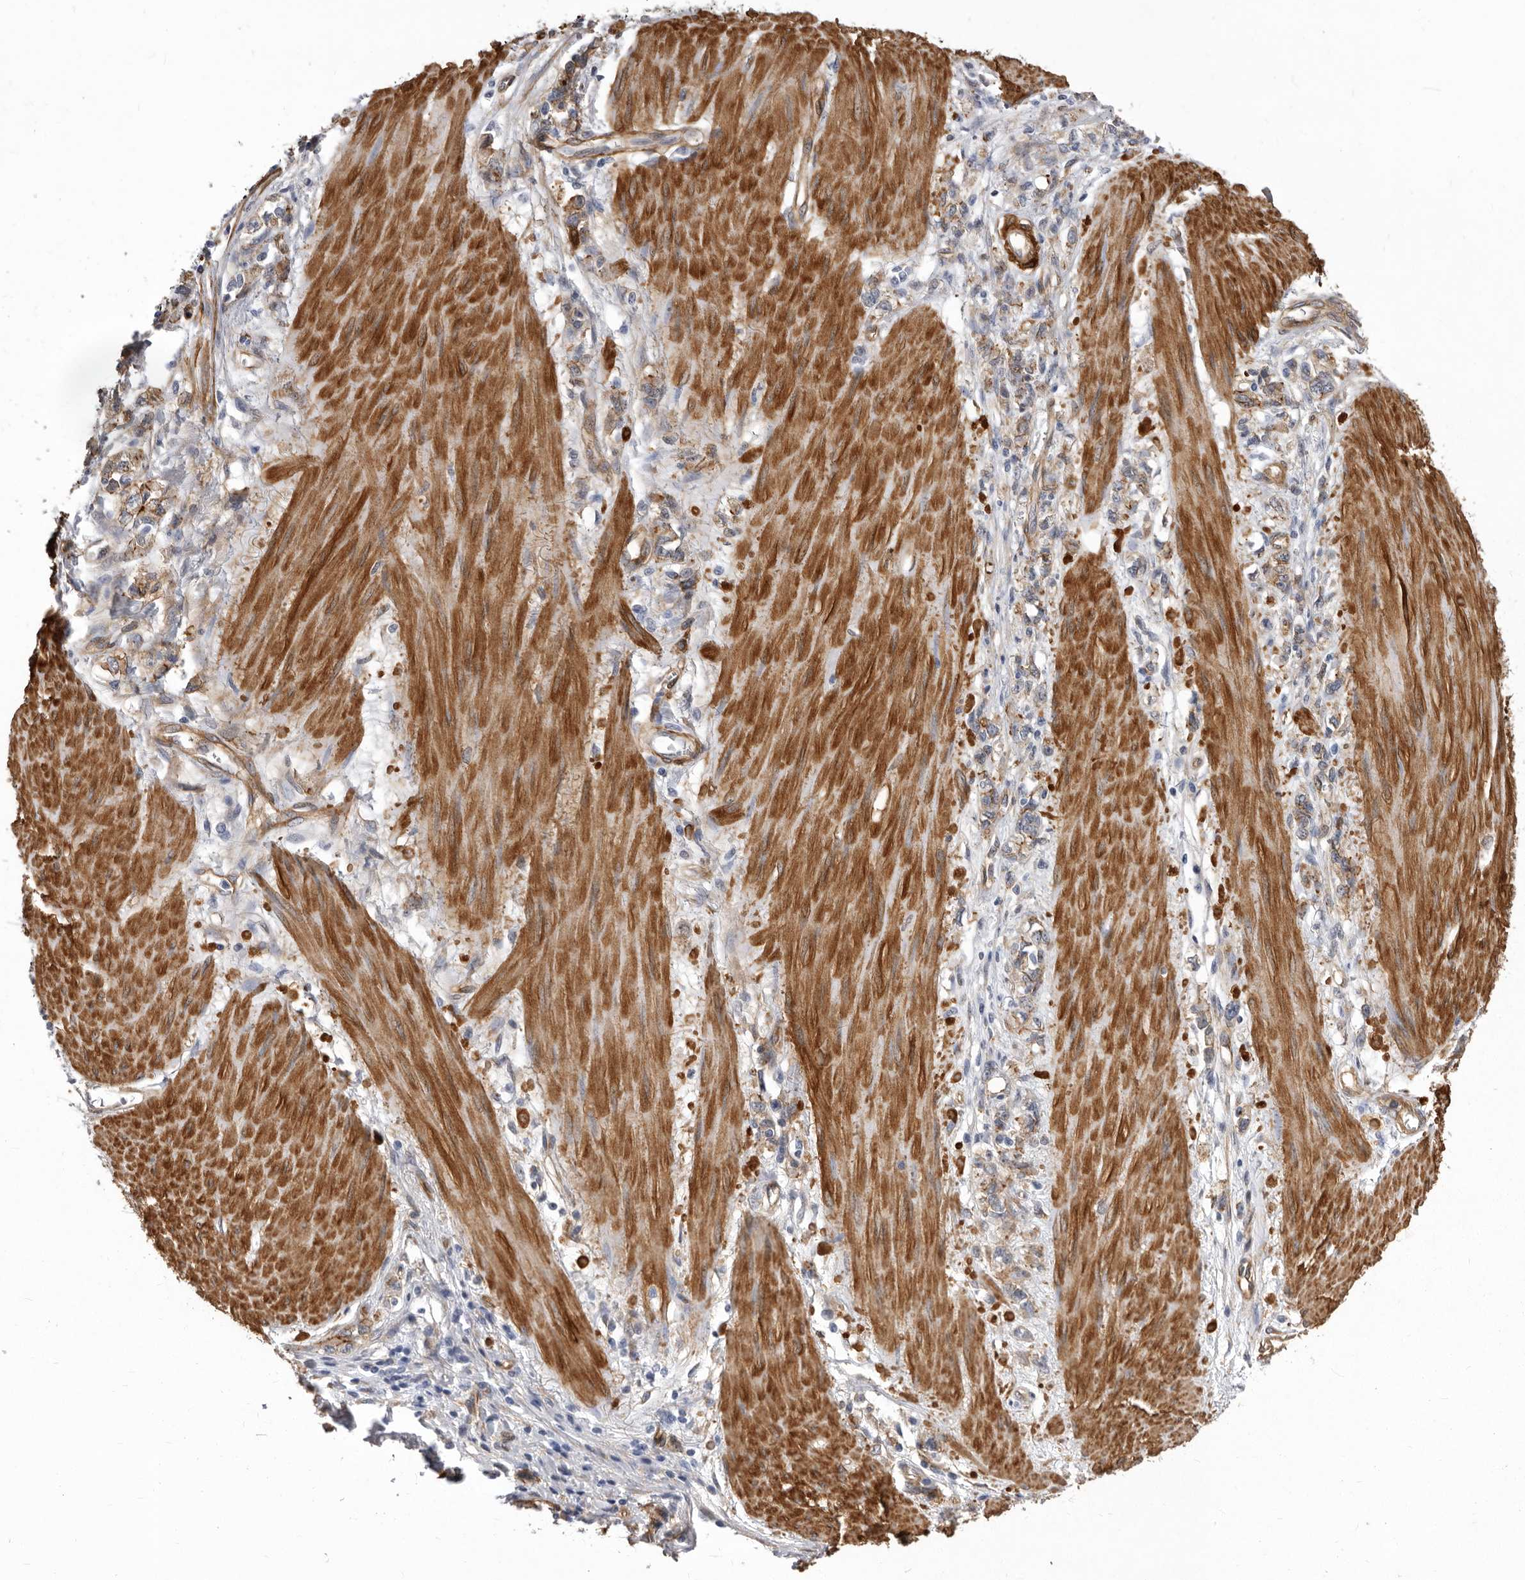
{"staining": {"intensity": "moderate", "quantity": ">75%", "location": "cytoplasmic/membranous"}, "tissue": "stomach cancer", "cell_type": "Tumor cells", "image_type": "cancer", "snomed": [{"axis": "morphology", "description": "Adenocarcinoma, NOS"}, {"axis": "topography", "description": "Stomach"}], "caption": "Protein expression analysis of human stomach cancer reveals moderate cytoplasmic/membranous expression in approximately >75% of tumor cells.", "gene": "ENAH", "patient": {"sex": "female", "age": 76}}